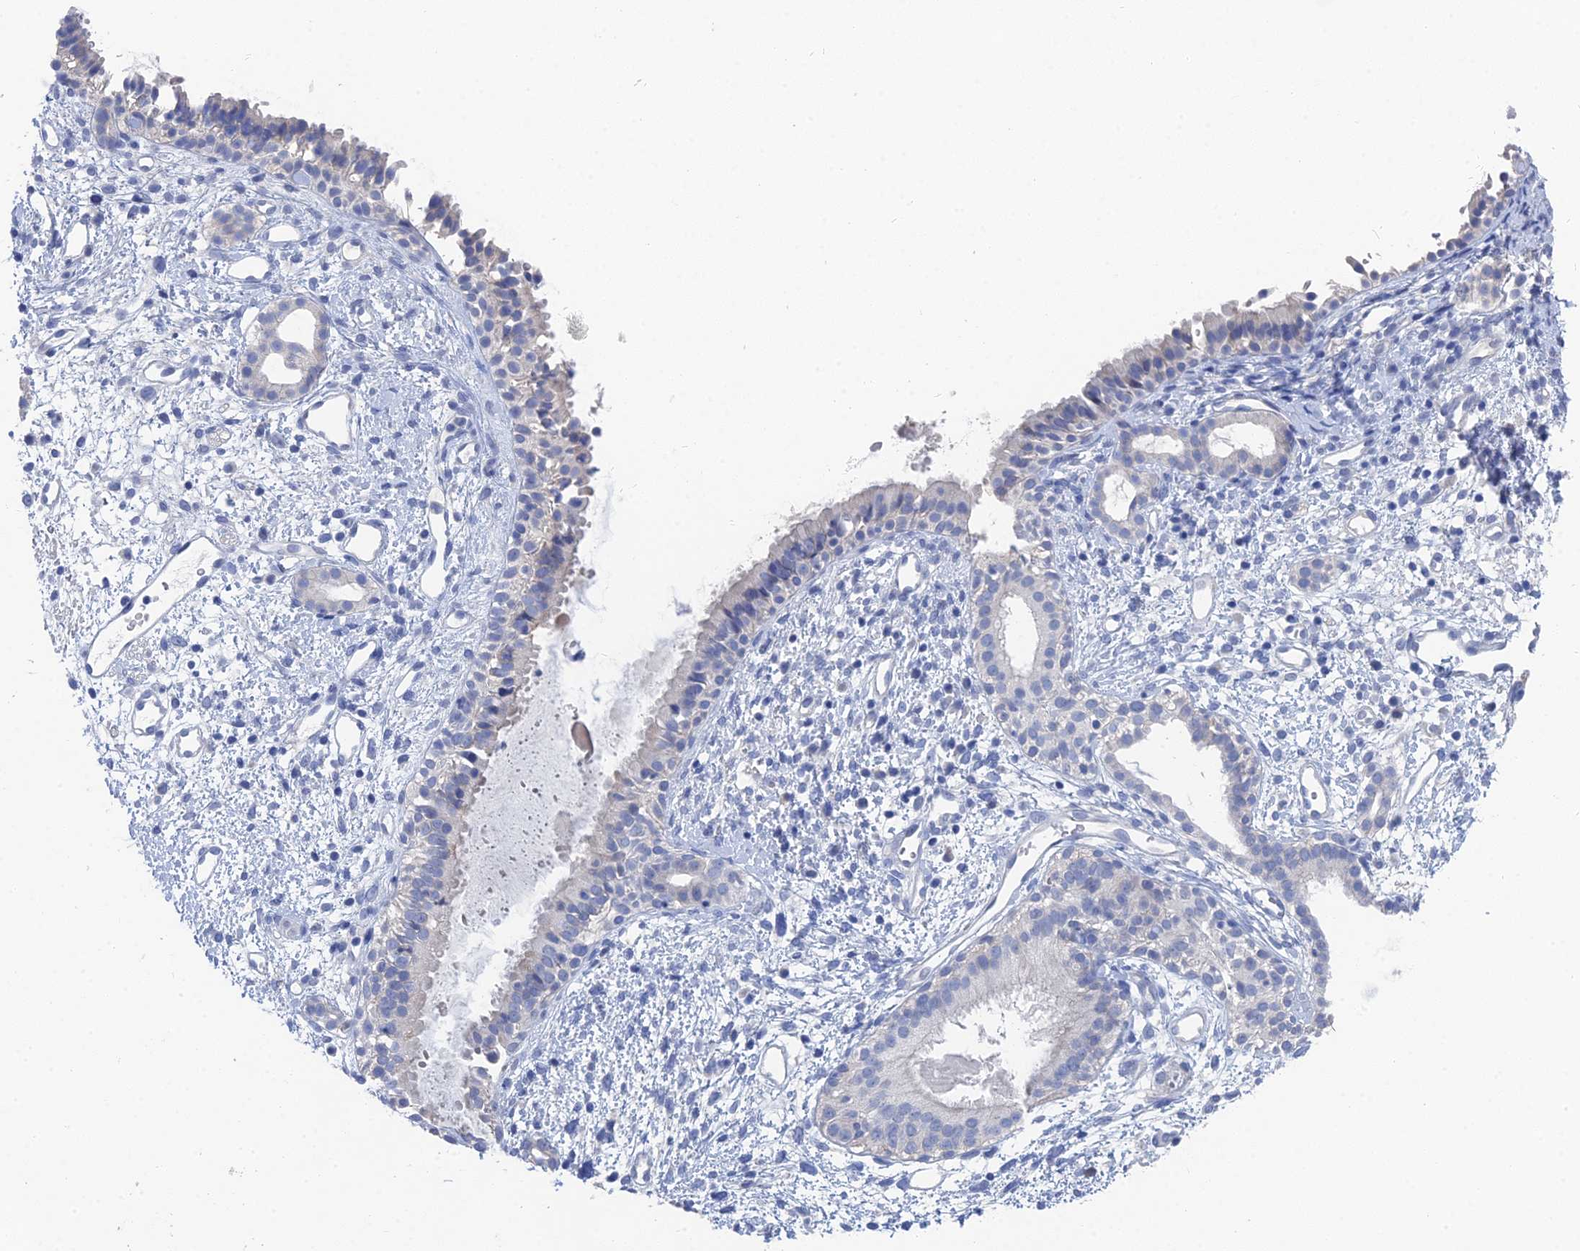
{"staining": {"intensity": "negative", "quantity": "none", "location": "none"}, "tissue": "nasopharynx", "cell_type": "Respiratory epithelial cells", "image_type": "normal", "snomed": [{"axis": "morphology", "description": "Normal tissue, NOS"}, {"axis": "topography", "description": "Nasopharynx"}], "caption": "DAB immunohistochemical staining of benign nasopharynx displays no significant expression in respiratory epithelial cells. (Stains: DAB immunohistochemistry with hematoxylin counter stain, Microscopy: brightfield microscopy at high magnification).", "gene": "GFAP", "patient": {"sex": "male", "age": 22}}